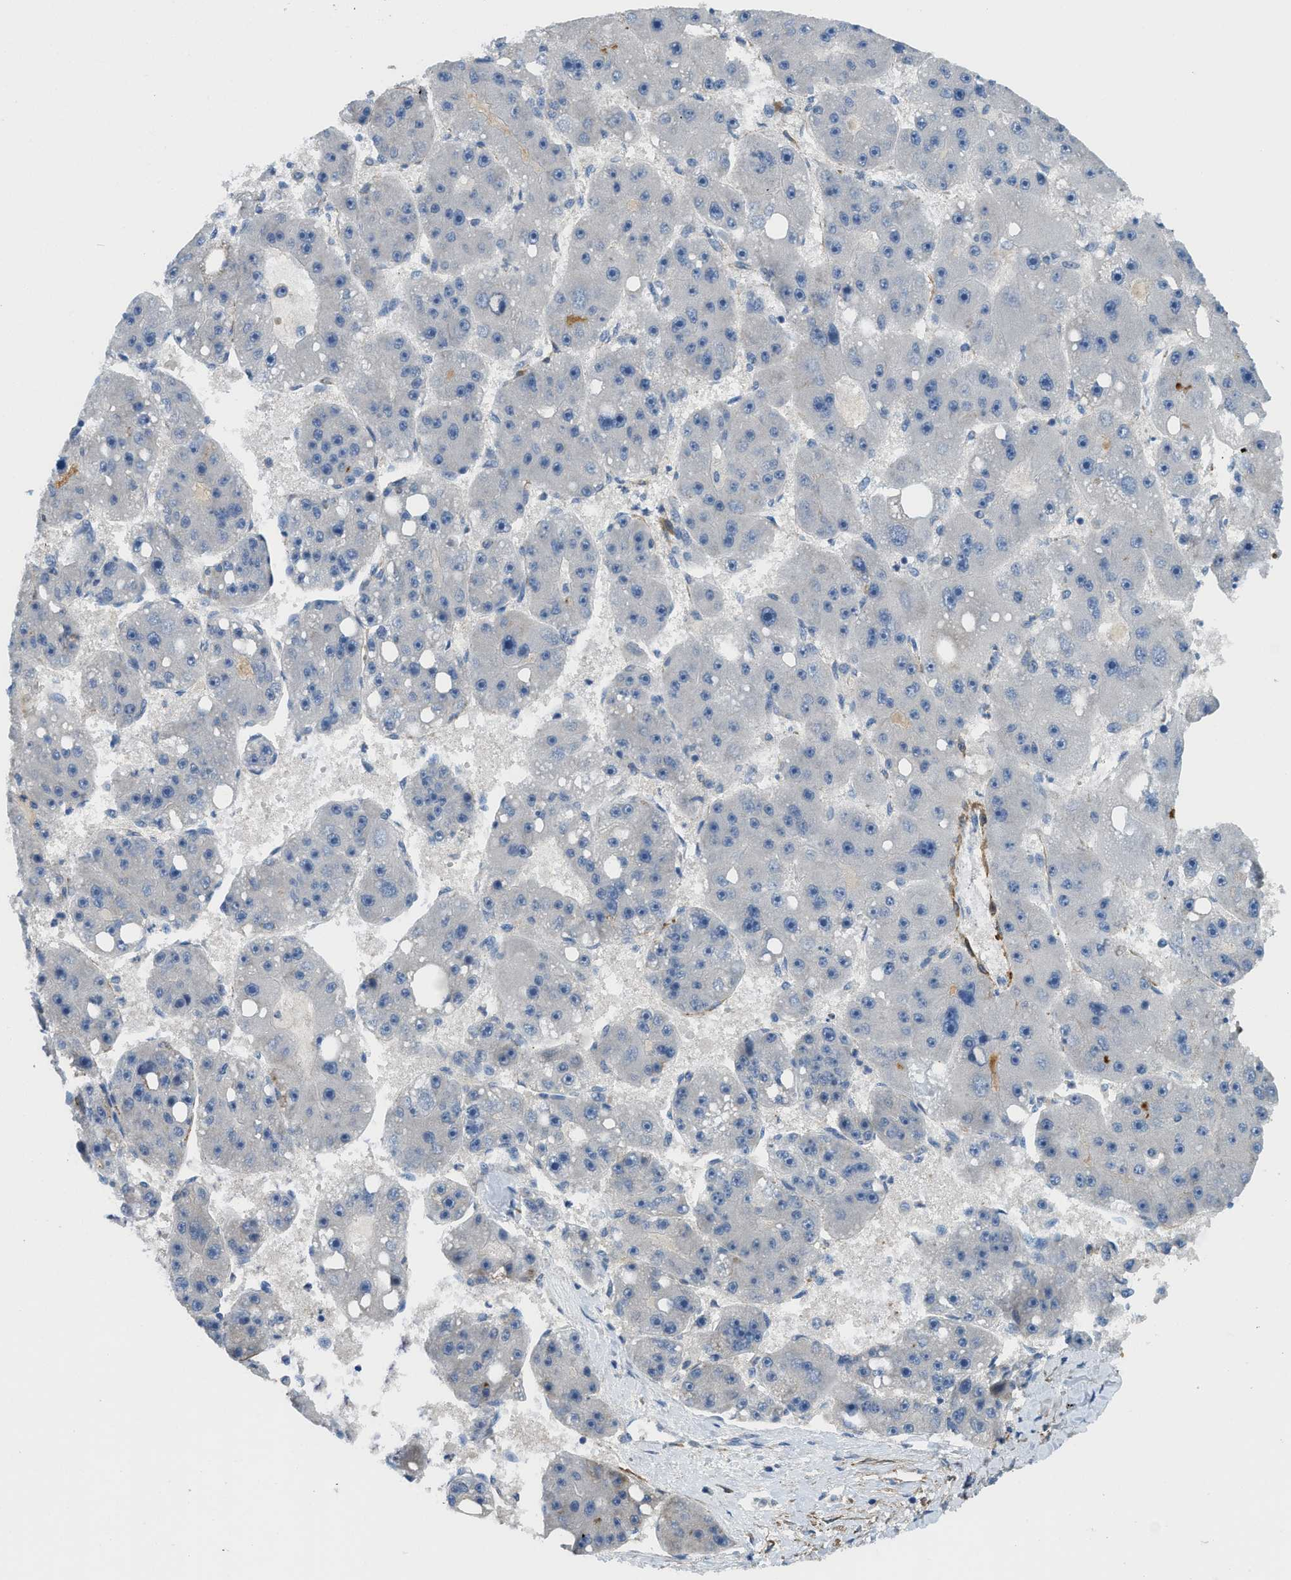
{"staining": {"intensity": "negative", "quantity": "none", "location": "none"}, "tissue": "liver cancer", "cell_type": "Tumor cells", "image_type": "cancer", "snomed": [{"axis": "morphology", "description": "Carcinoma, Hepatocellular, NOS"}, {"axis": "topography", "description": "Liver"}], "caption": "High power microscopy micrograph of an immunohistochemistry (IHC) histopathology image of hepatocellular carcinoma (liver), revealing no significant positivity in tumor cells.", "gene": "BMPR1A", "patient": {"sex": "female", "age": 61}}